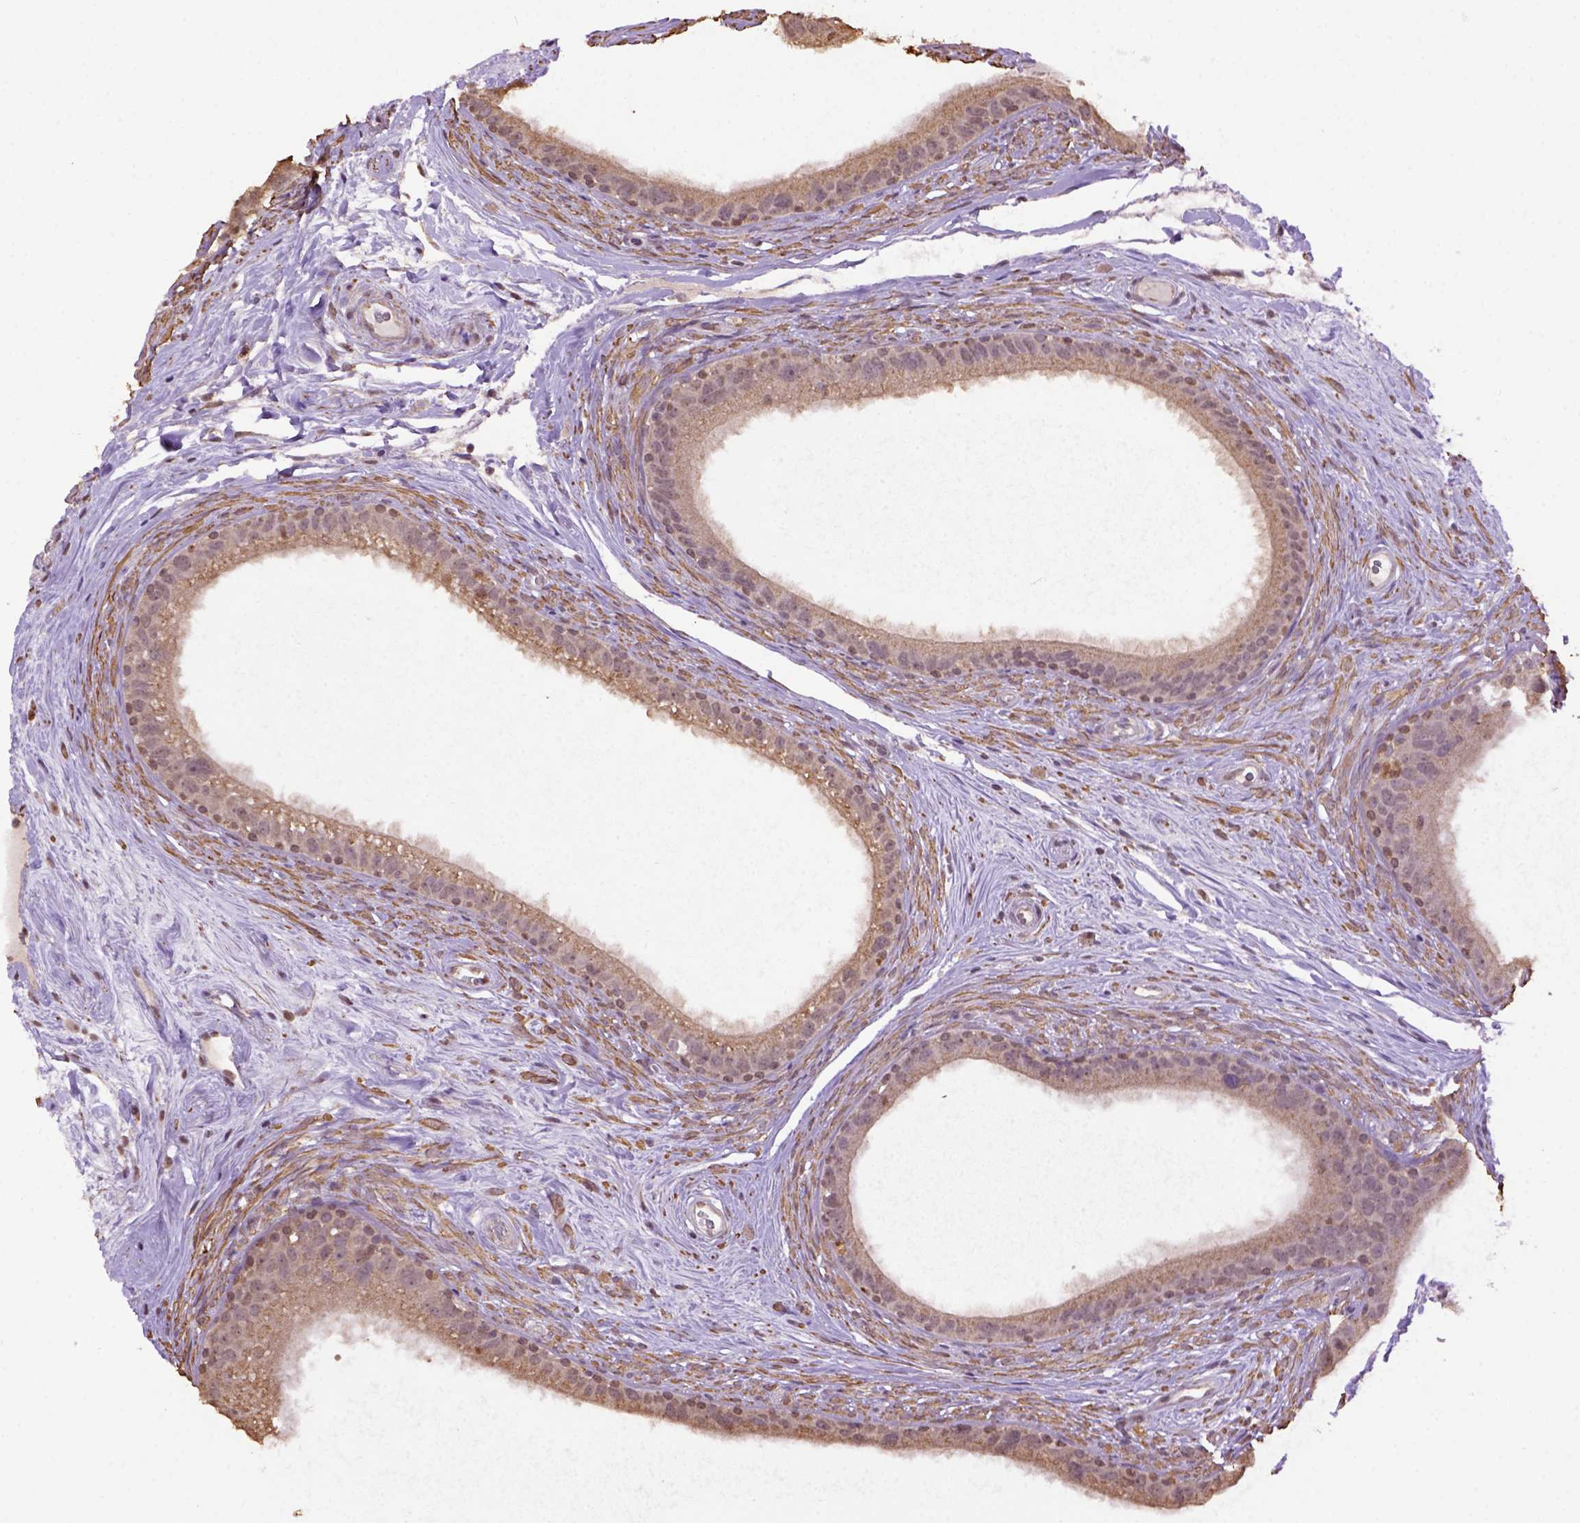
{"staining": {"intensity": "moderate", "quantity": "25%-75%", "location": "cytoplasmic/membranous,nuclear"}, "tissue": "epididymis", "cell_type": "Glandular cells", "image_type": "normal", "snomed": [{"axis": "morphology", "description": "Normal tissue, NOS"}, {"axis": "topography", "description": "Epididymis"}], "caption": "A medium amount of moderate cytoplasmic/membranous,nuclear positivity is identified in about 25%-75% of glandular cells in normal epididymis.", "gene": "WDR17", "patient": {"sex": "male", "age": 59}}